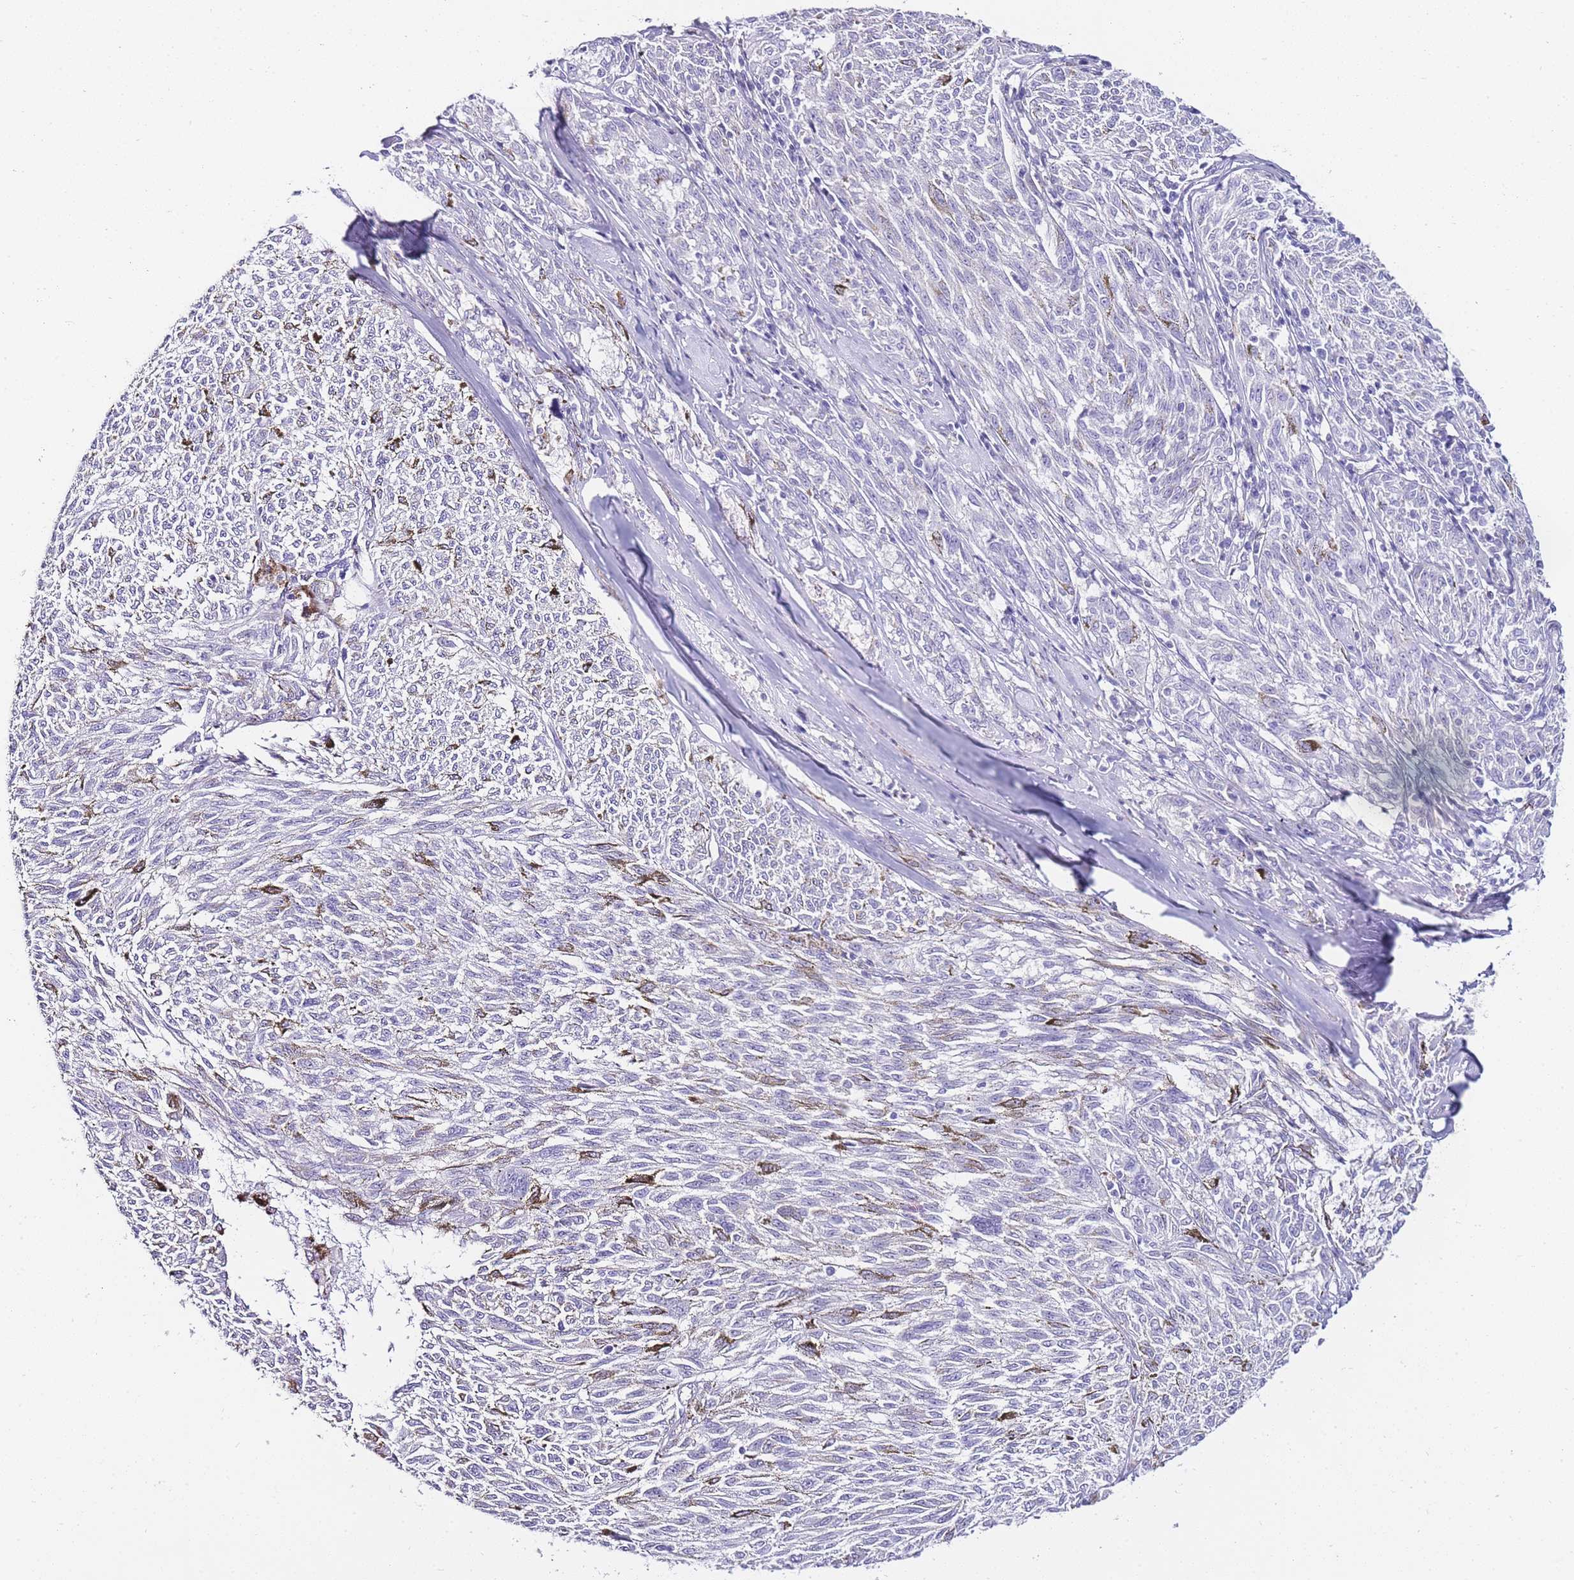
{"staining": {"intensity": "negative", "quantity": "none", "location": "none"}, "tissue": "melanoma", "cell_type": "Tumor cells", "image_type": "cancer", "snomed": [{"axis": "morphology", "description": "Malignant melanoma, NOS"}, {"axis": "topography", "description": "Skin"}], "caption": "Immunohistochemistry (IHC) of malignant melanoma exhibits no staining in tumor cells. Nuclei are stained in blue.", "gene": "DPP4", "patient": {"sex": "female", "age": 72}}